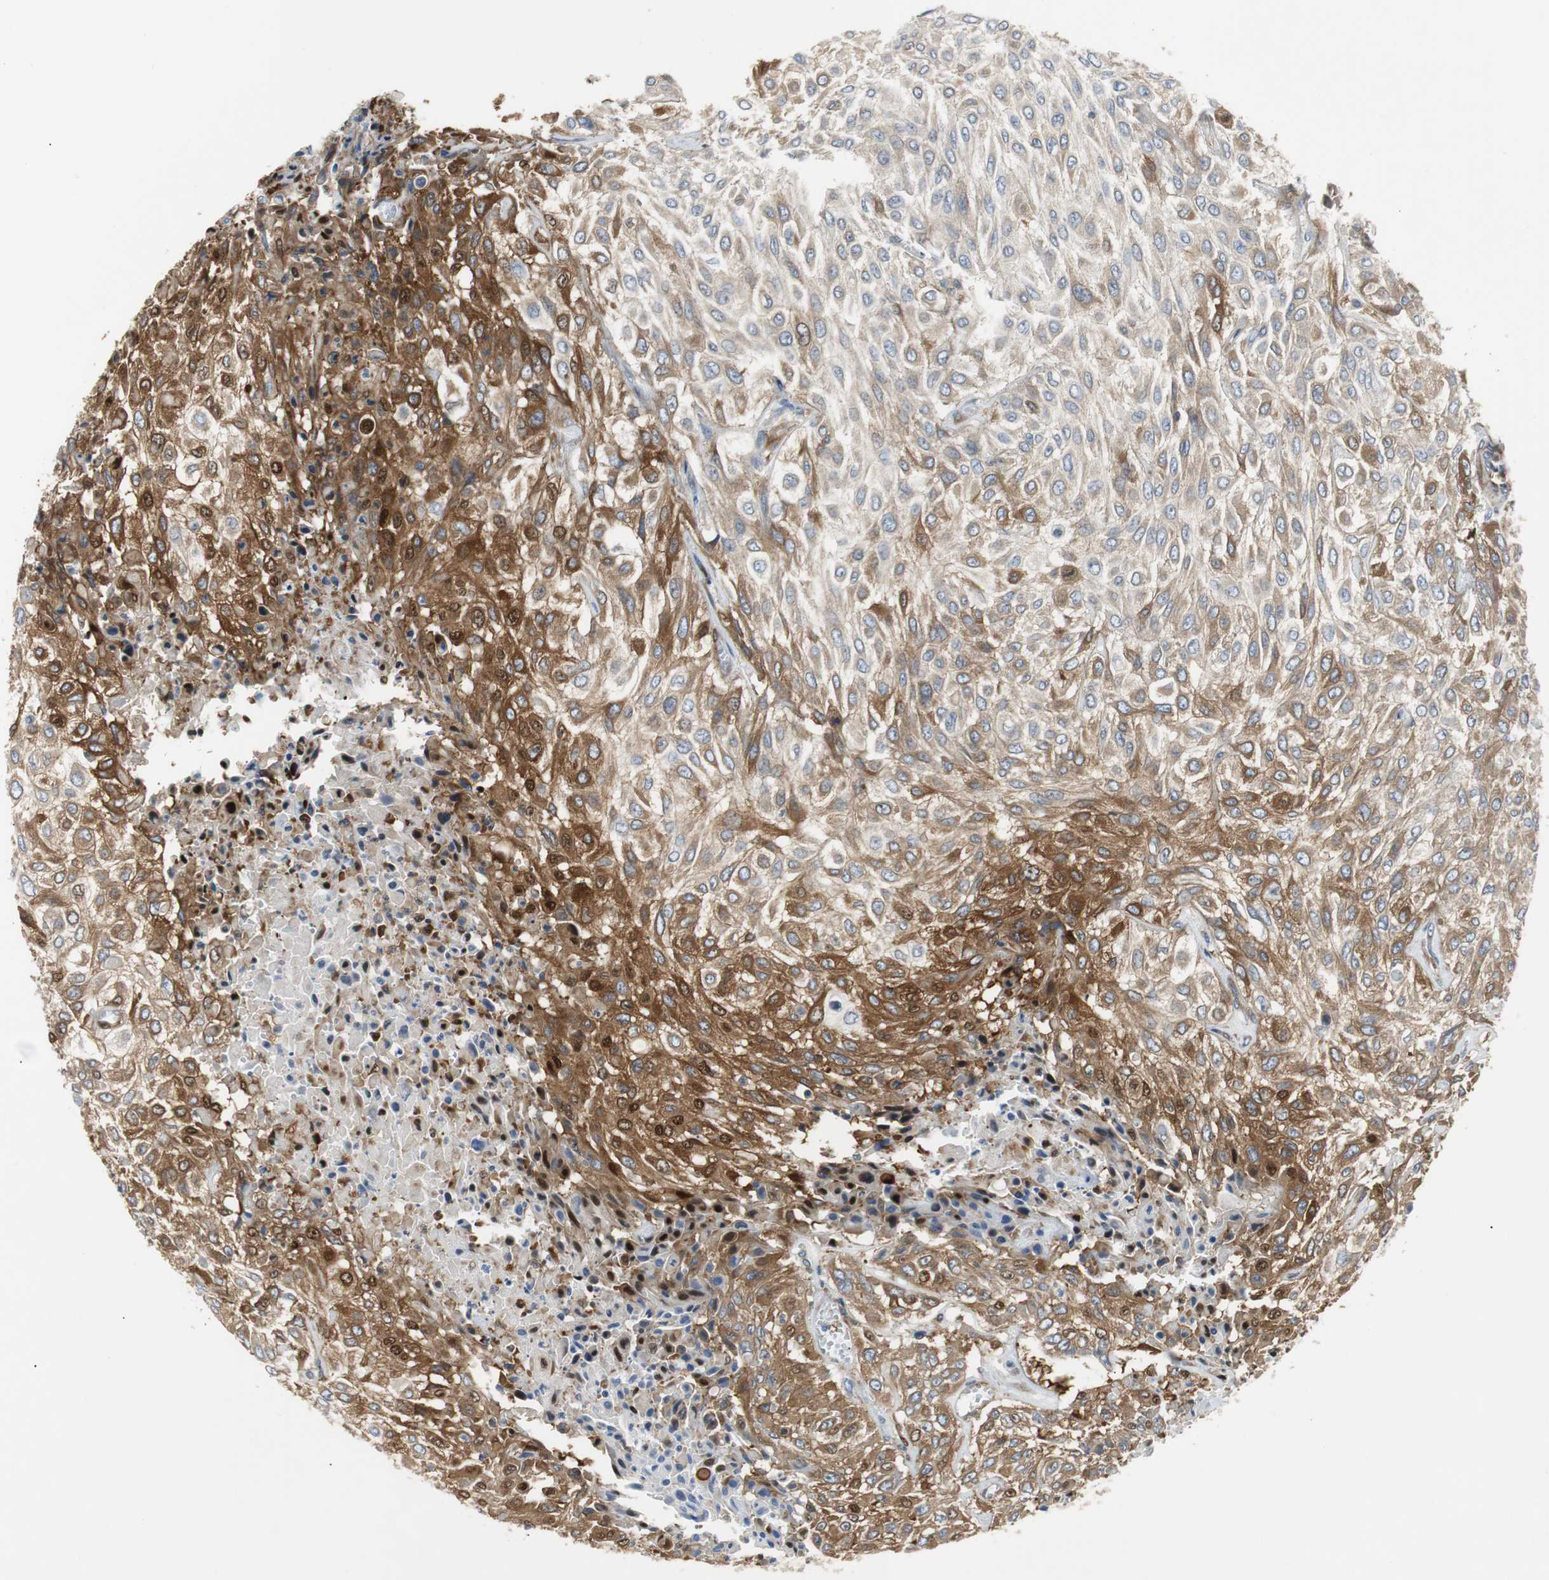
{"staining": {"intensity": "moderate", "quantity": ">75%", "location": "cytoplasmic/membranous"}, "tissue": "urothelial cancer", "cell_type": "Tumor cells", "image_type": "cancer", "snomed": [{"axis": "morphology", "description": "Urothelial carcinoma, High grade"}, {"axis": "topography", "description": "Urinary bladder"}], "caption": "Immunohistochemical staining of human urothelial cancer exhibits moderate cytoplasmic/membranous protein staining in approximately >75% of tumor cells. Immunohistochemistry (ihc) stains the protein in brown and the nuclei are stained blue.", "gene": "GYS1", "patient": {"sex": "male", "age": 57}}